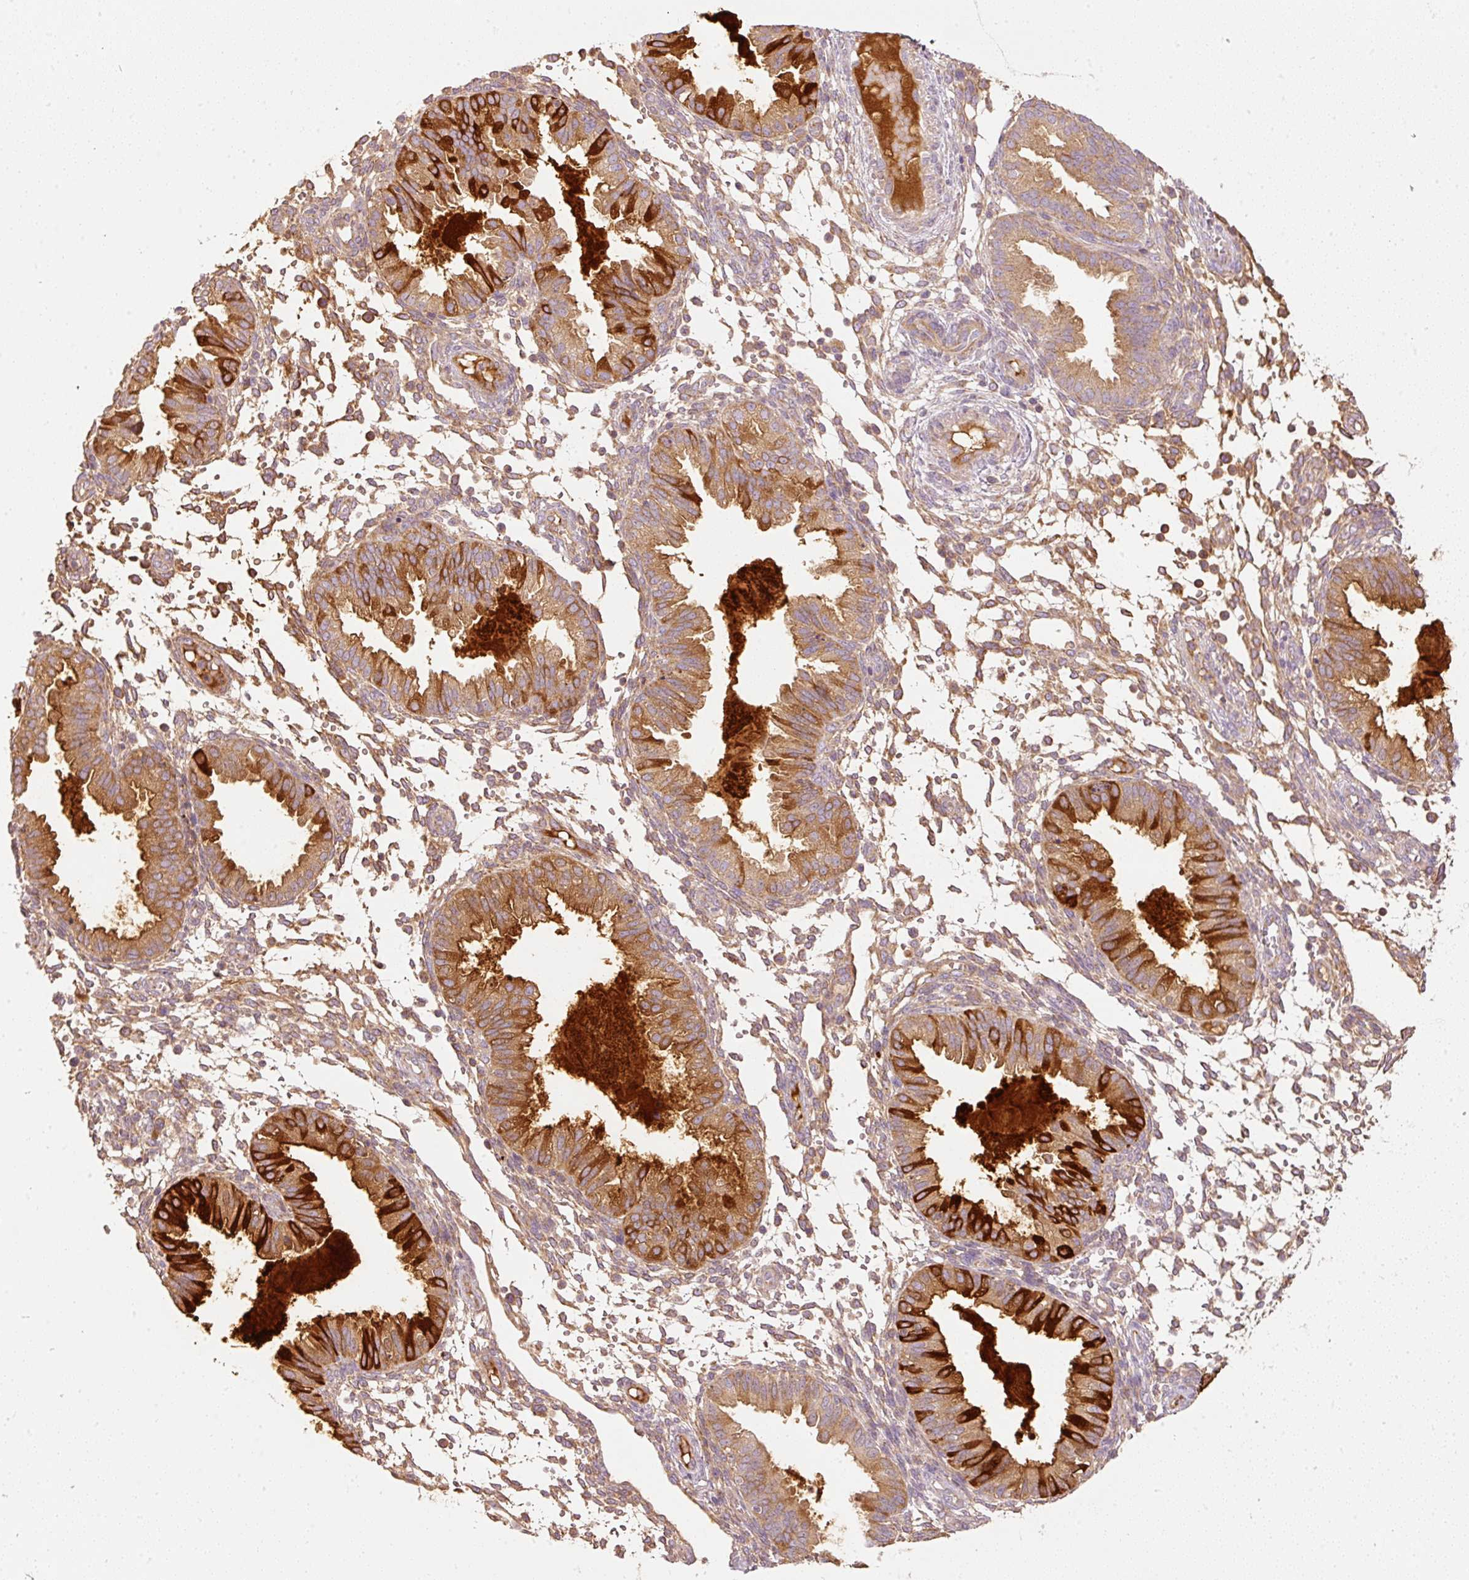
{"staining": {"intensity": "moderate", "quantity": ">75%", "location": "cytoplasmic/membranous"}, "tissue": "endometrium", "cell_type": "Cells in endometrial stroma", "image_type": "normal", "snomed": [{"axis": "morphology", "description": "Normal tissue, NOS"}, {"axis": "topography", "description": "Endometrium"}], "caption": "Normal endometrium was stained to show a protein in brown. There is medium levels of moderate cytoplasmic/membranous staining in about >75% of cells in endometrial stroma. (brown staining indicates protein expression, while blue staining denotes nuclei).", "gene": "SERPING1", "patient": {"sex": "female", "age": 33}}